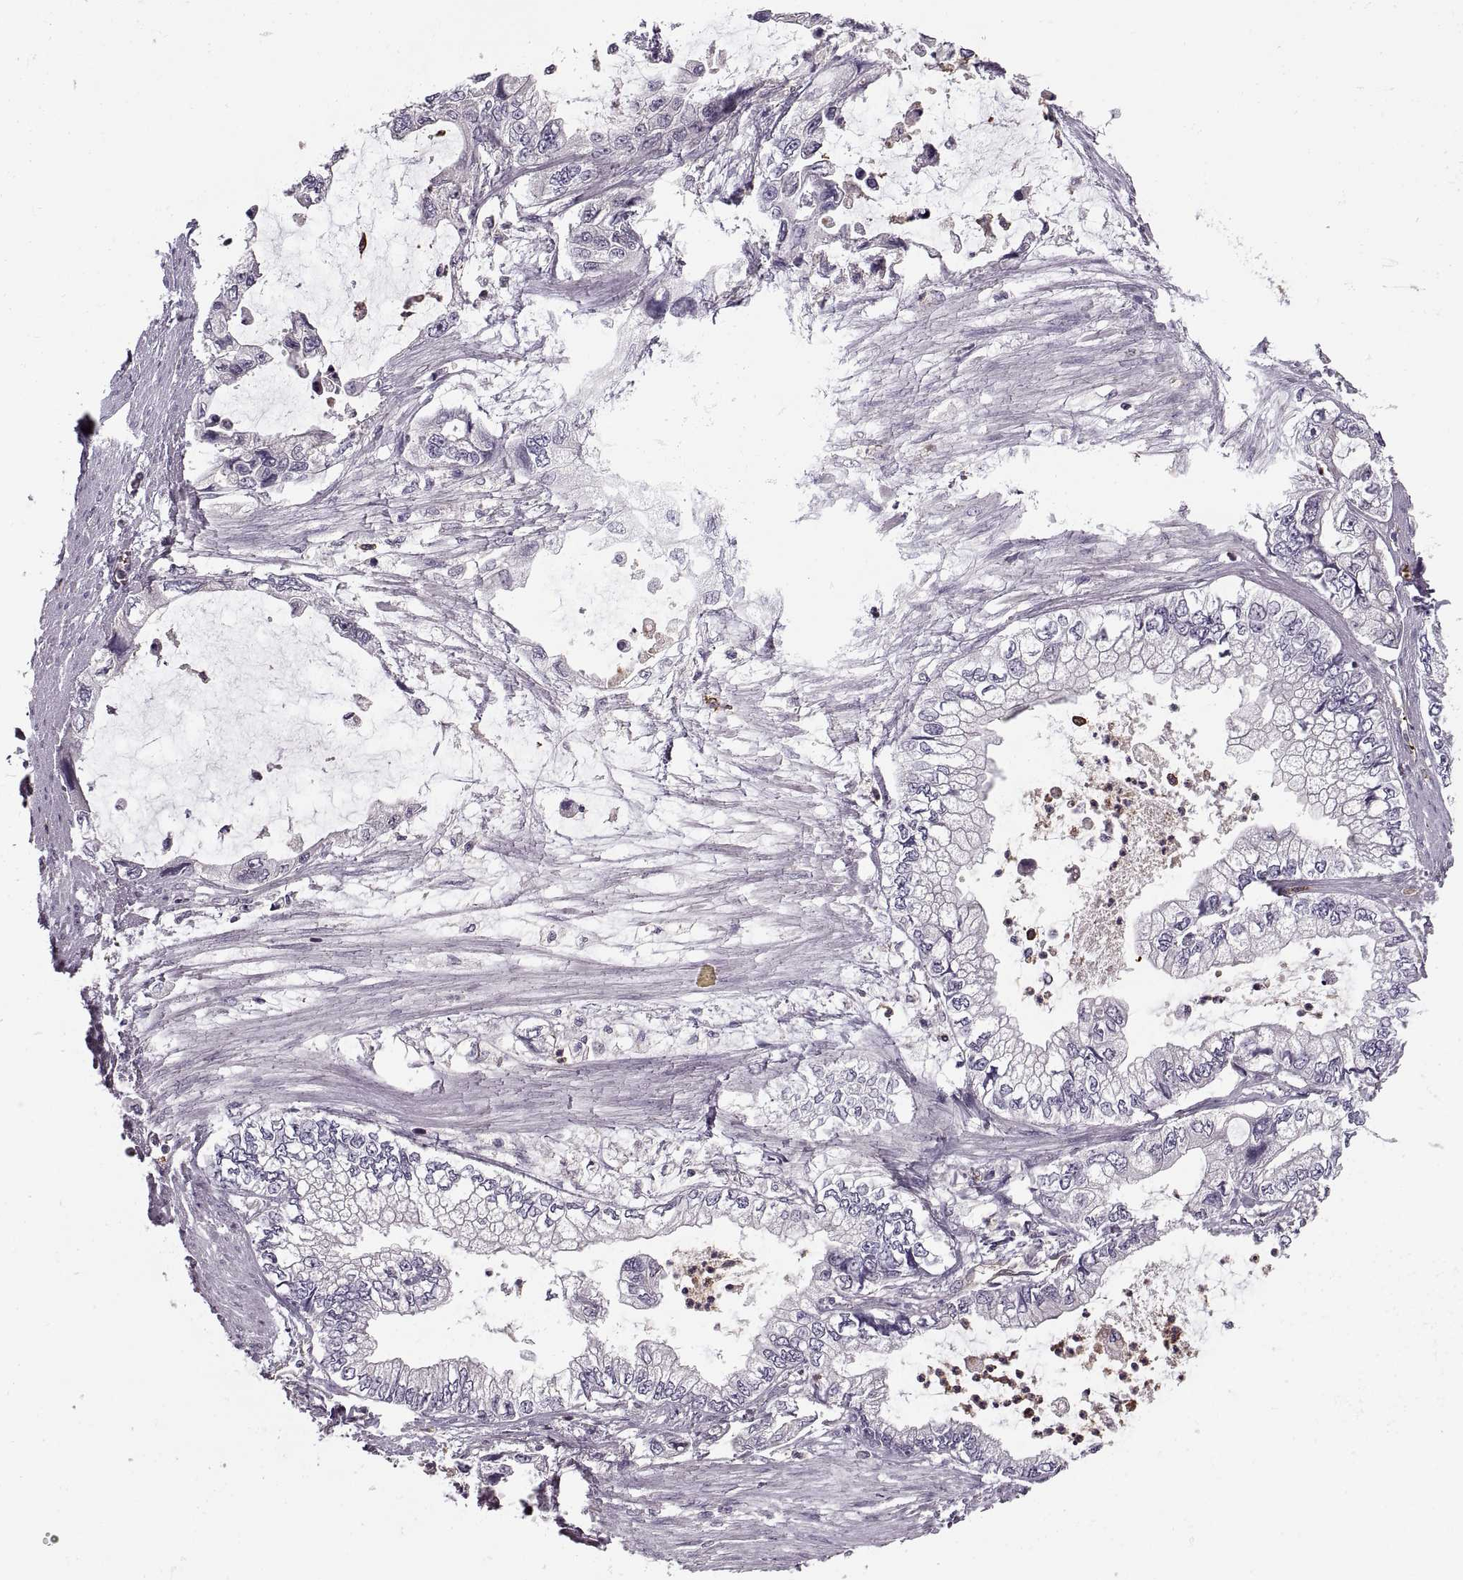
{"staining": {"intensity": "negative", "quantity": "none", "location": "none"}, "tissue": "stomach cancer", "cell_type": "Tumor cells", "image_type": "cancer", "snomed": [{"axis": "morphology", "description": "Adenocarcinoma, NOS"}, {"axis": "topography", "description": "Pancreas"}, {"axis": "topography", "description": "Stomach, upper"}, {"axis": "topography", "description": "Stomach"}], "caption": "A photomicrograph of stomach adenocarcinoma stained for a protein demonstrates no brown staining in tumor cells. (DAB (3,3'-diaminobenzidine) IHC, high magnification).", "gene": "SLC2A3", "patient": {"sex": "male", "age": 77}}